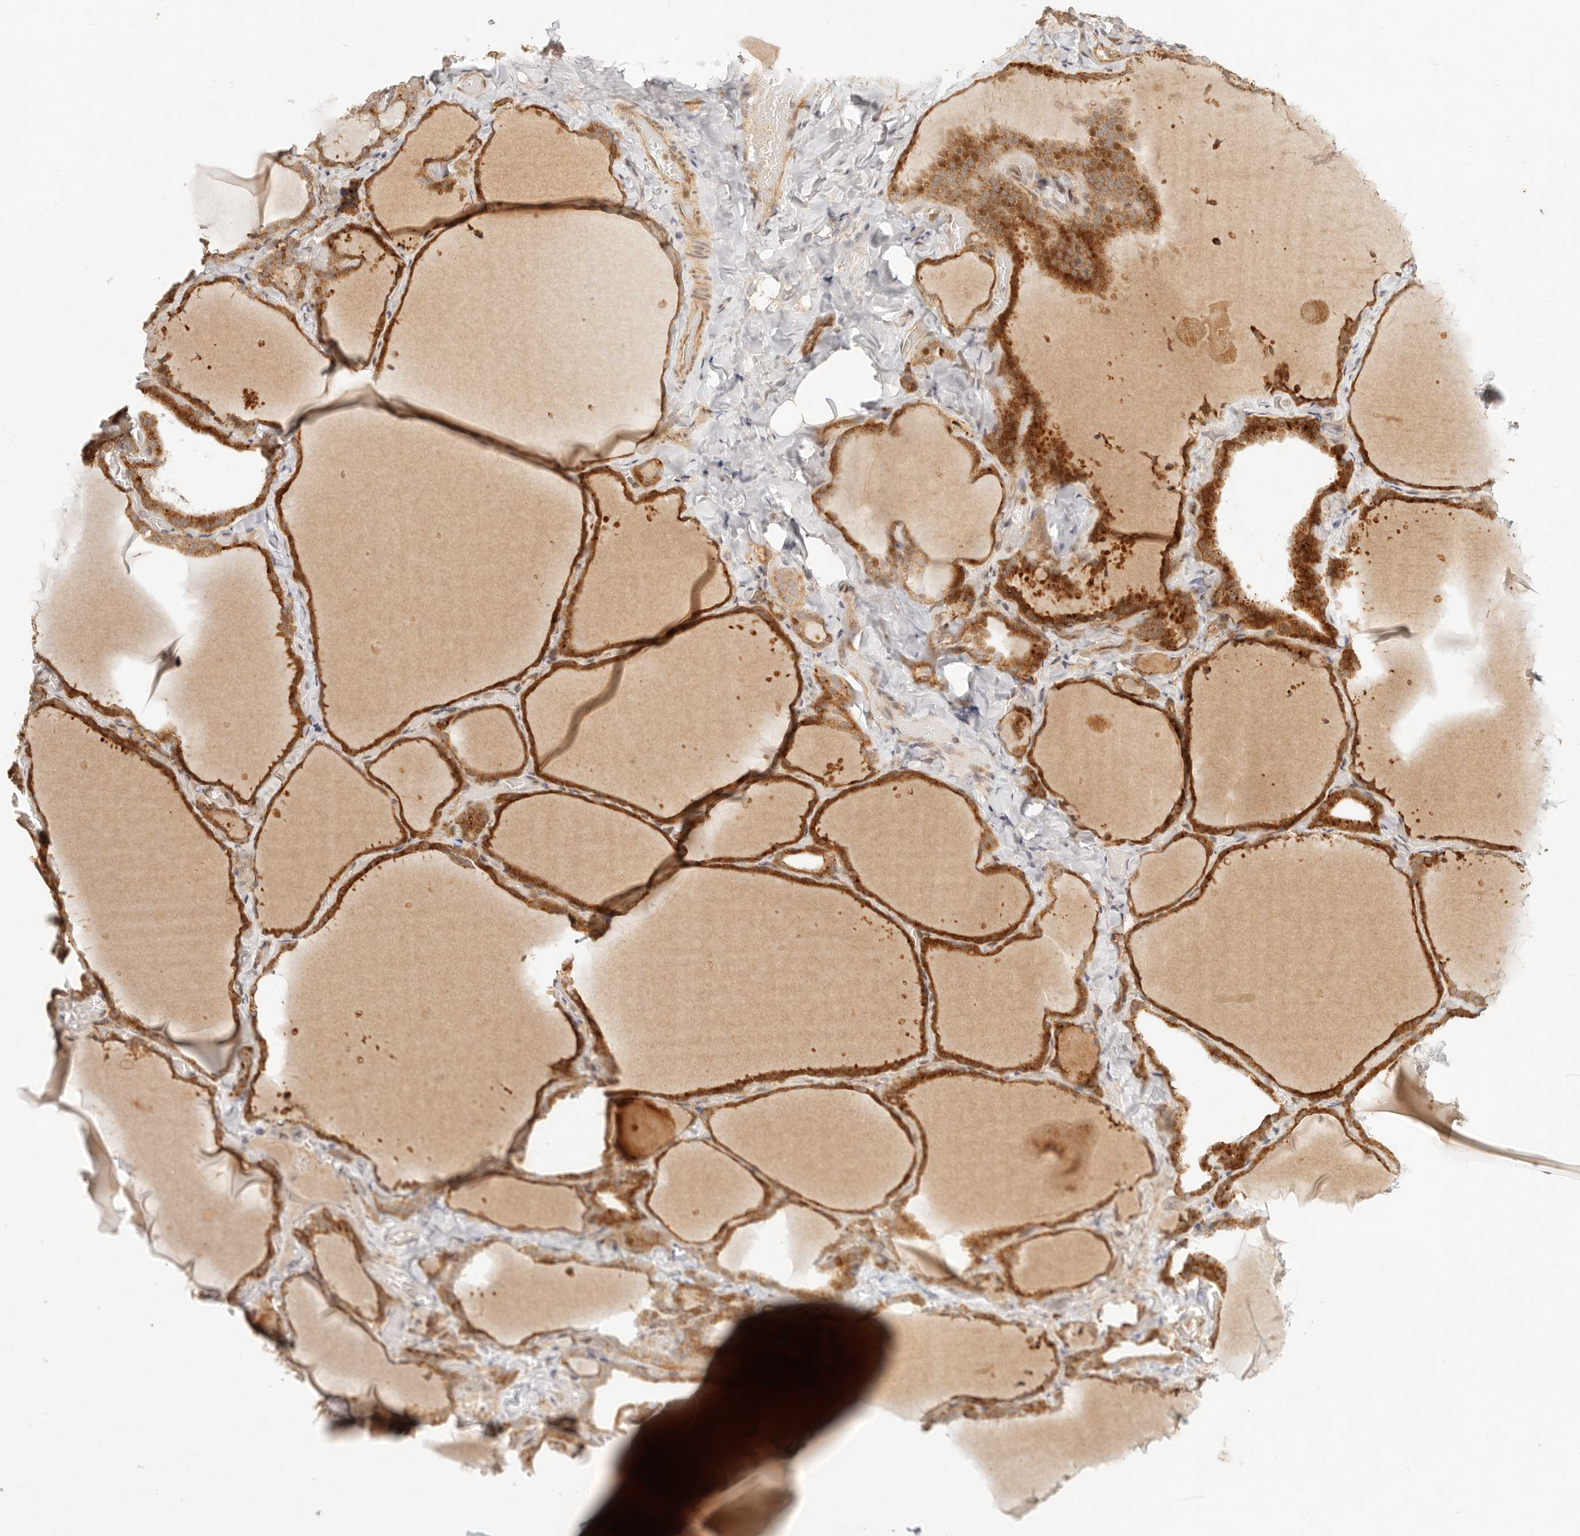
{"staining": {"intensity": "strong", "quantity": ">75%", "location": "cytoplasmic/membranous"}, "tissue": "thyroid gland", "cell_type": "Glandular cells", "image_type": "normal", "snomed": [{"axis": "morphology", "description": "Normal tissue, NOS"}, {"axis": "topography", "description": "Thyroid gland"}], "caption": "Protein staining of normal thyroid gland shows strong cytoplasmic/membranous positivity in about >75% of glandular cells. The protein is shown in brown color, while the nuclei are stained blue.", "gene": "TIMM17A", "patient": {"sex": "female", "age": 22}}